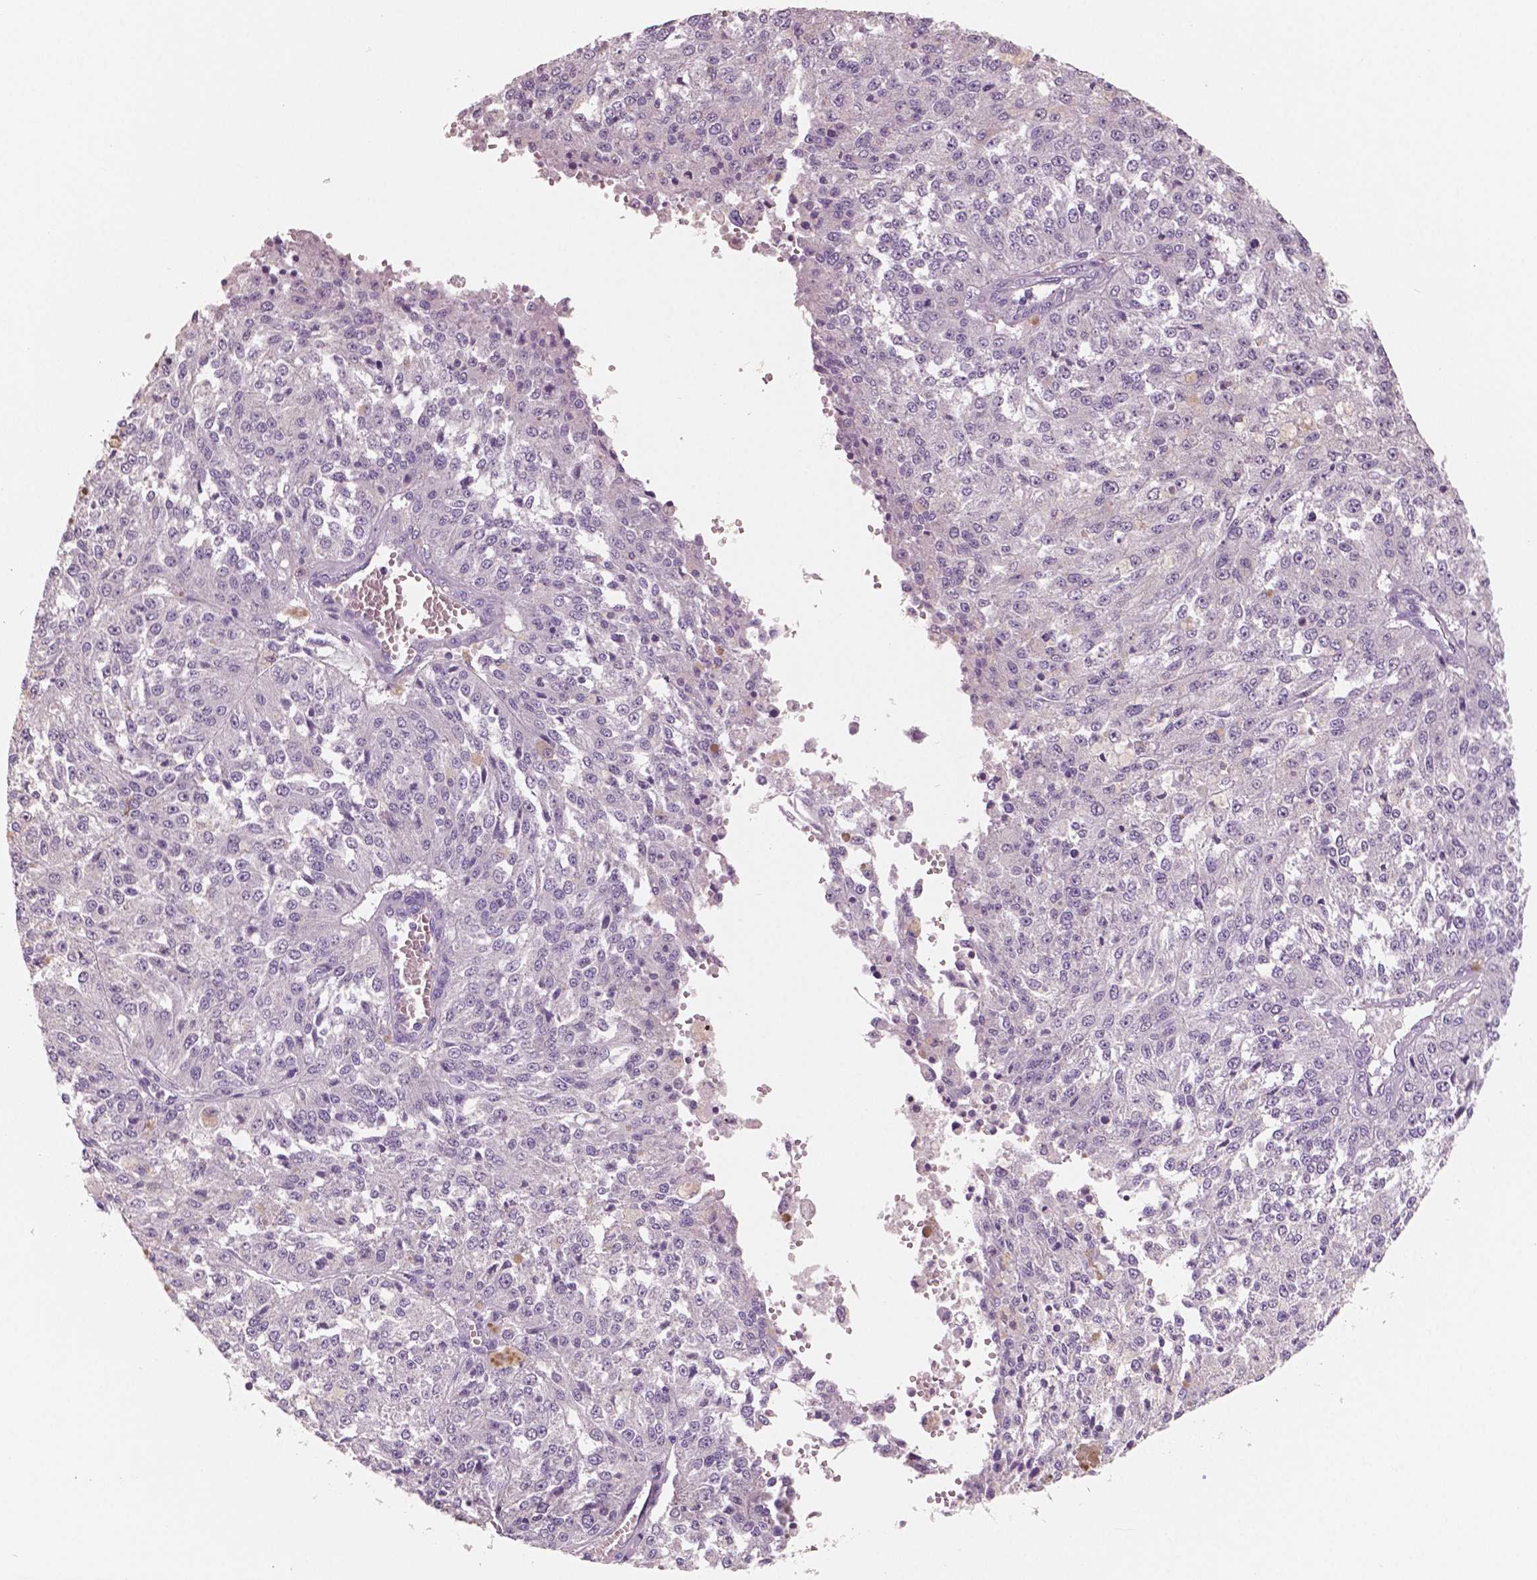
{"staining": {"intensity": "negative", "quantity": "none", "location": "none"}, "tissue": "melanoma", "cell_type": "Tumor cells", "image_type": "cancer", "snomed": [{"axis": "morphology", "description": "Malignant melanoma, Metastatic site"}, {"axis": "topography", "description": "Lymph node"}], "caption": "Protein analysis of melanoma shows no significant expression in tumor cells.", "gene": "NECAB2", "patient": {"sex": "female", "age": 64}}